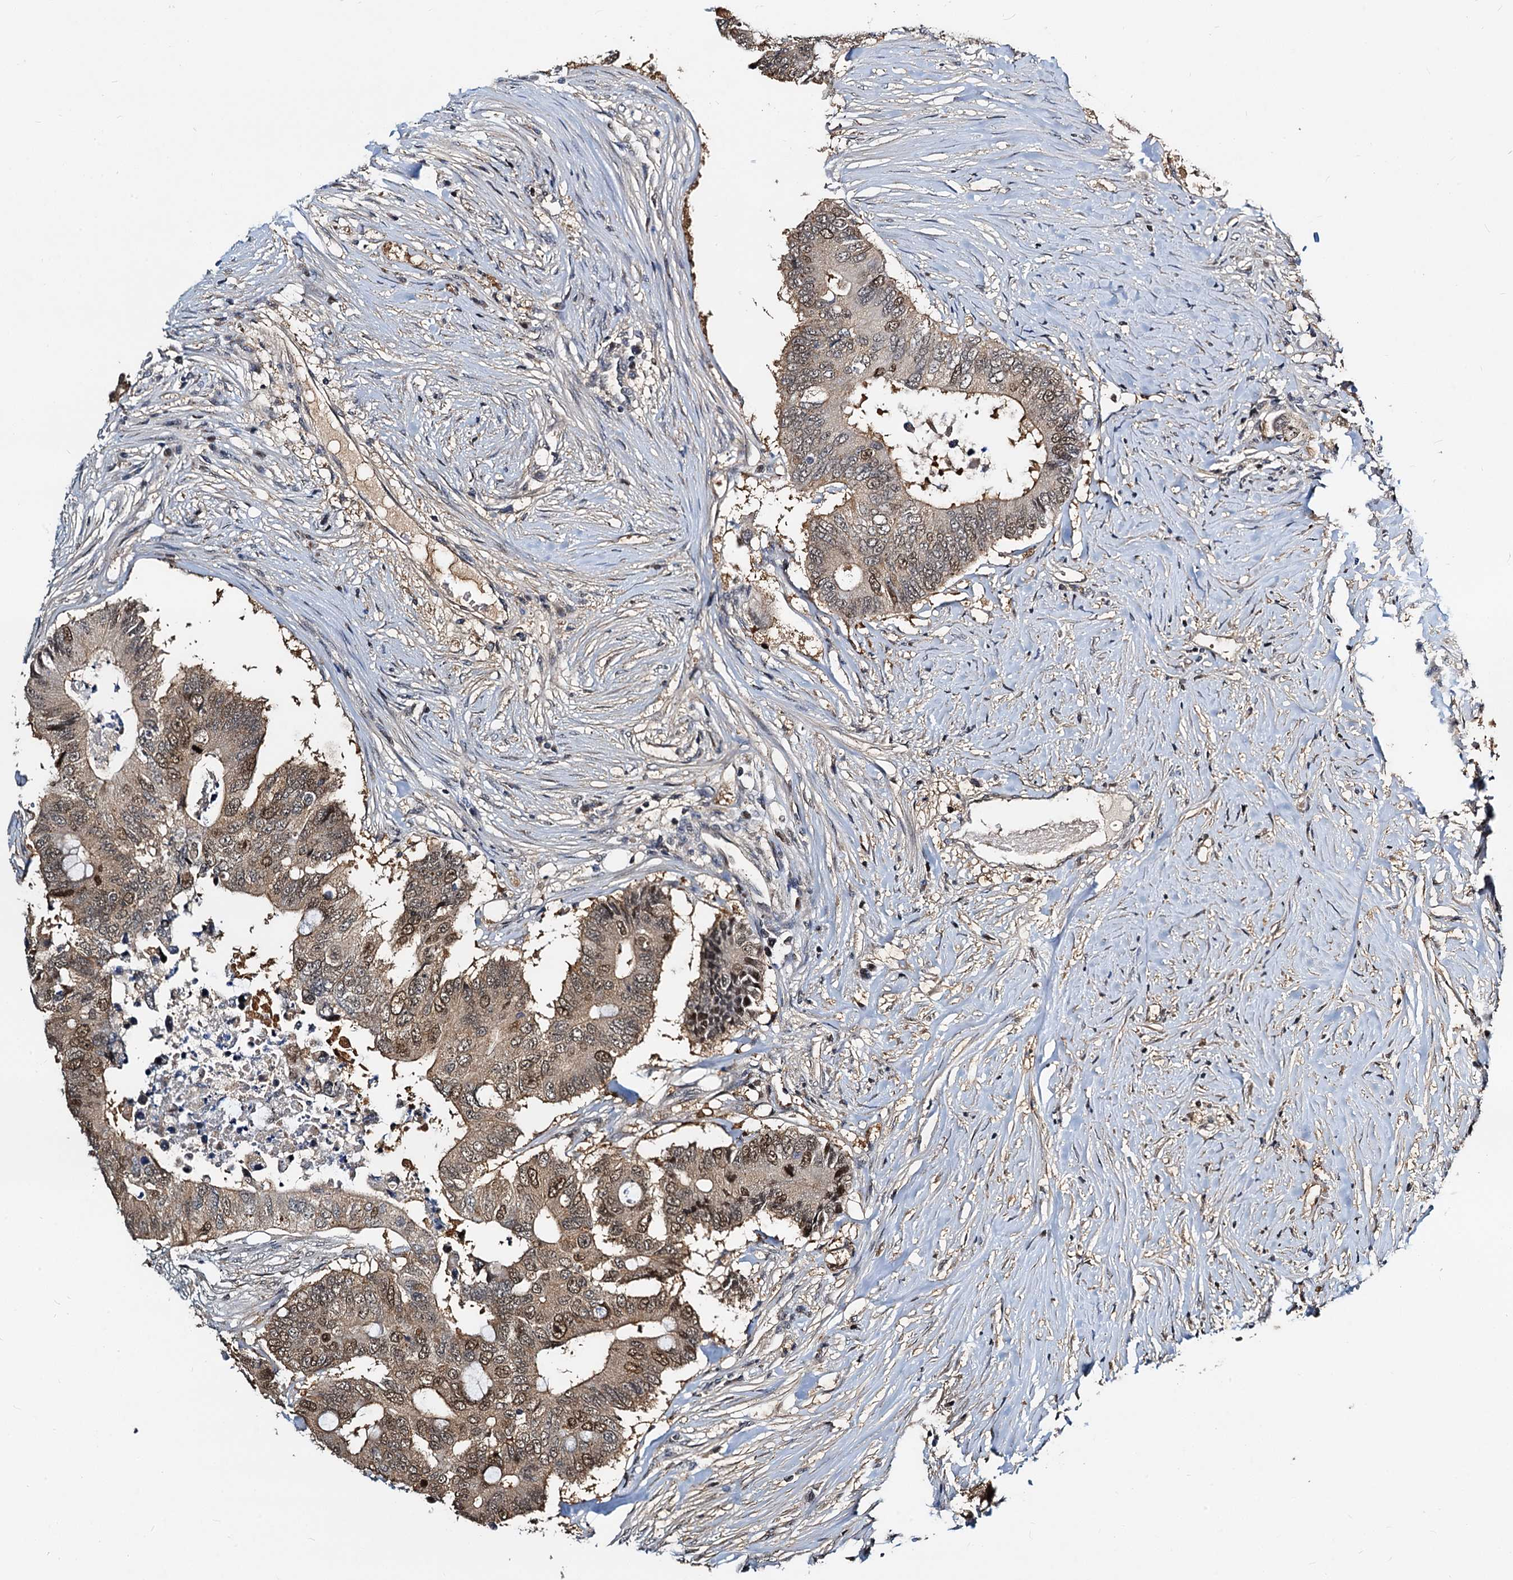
{"staining": {"intensity": "moderate", "quantity": "25%-75%", "location": "cytoplasmic/membranous,nuclear"}, "tissue": "colorectal cancer", "cell_type": "Tumor cells", "image_type": "cancer", "snomed": [{"axis": "morphology", "description": "Adenocarcinoma, NOS"}, {"axis": "topography", "description": "Colon"}], "caption": "Colorectal cancer stained with DAB (3,3'-diaminobenzidine) immunohistochemistry displays medium levels of moderate cytoplasmic/membranous and nuclear staining in about 25%-75% of tumor cells. The staining was performed using DAB to visualize the protein expression in brown, while the nuclei were stained in blue with hematoxylin (Magnification: 20x).", "gene": "PTGES3", "patient": {"sex": "male", "age": 71}}